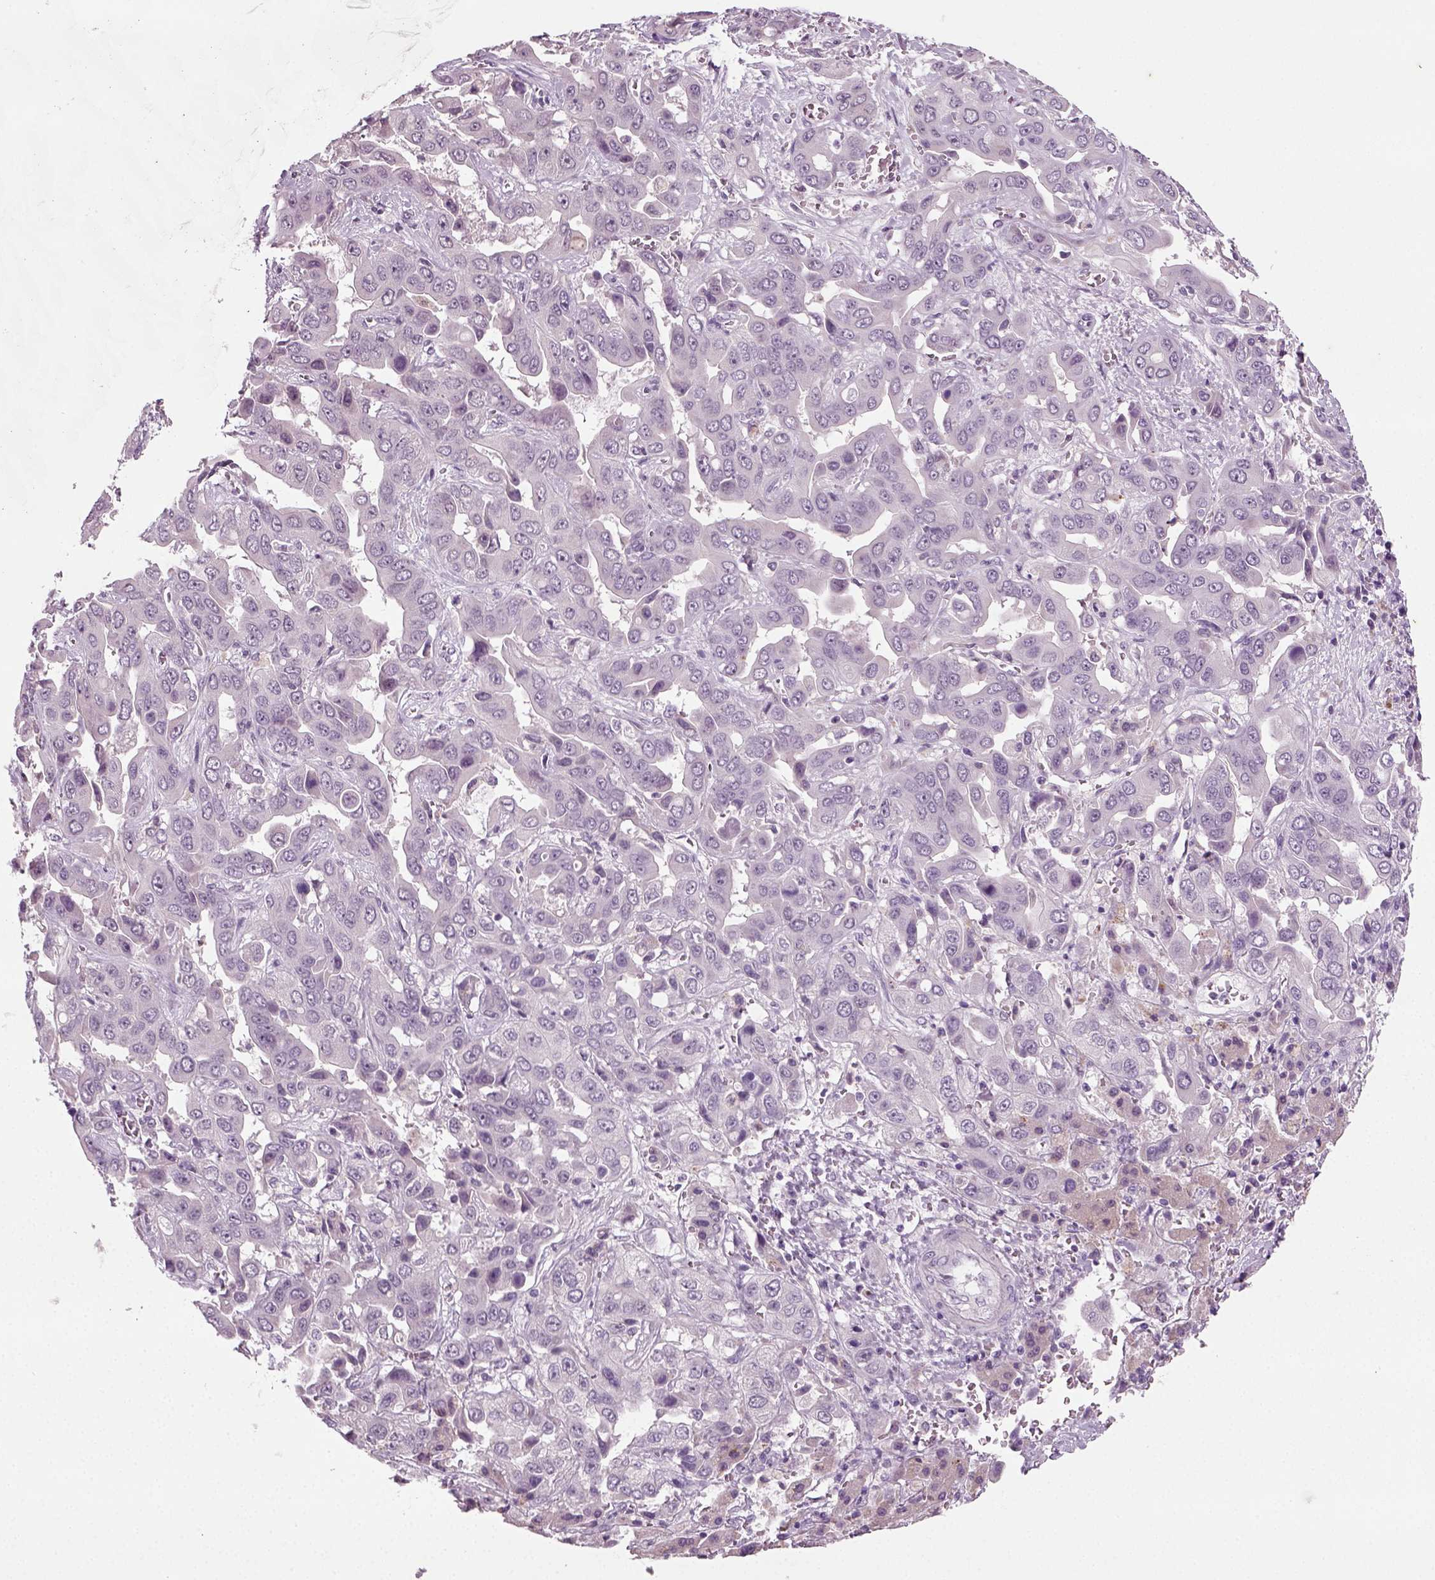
{"staining": {"intensity": "negative", "quantity": "none", "location": "none"}, "tissue": "liver cancer", "cell_type": "Tumor cells", "image_type": "cancer", "snomed": [{"axis": "morphology", "description": "Cholangiocarcinoma"}, {"axis": "topography", "description": "Liver"}], "caption": "Protein analysis of cholangiocarcinoma (liver) reveals no significant staining in tumor cells.", "gene": "SYNGAP1", "patient": {"sex": "female", "age": 52}}